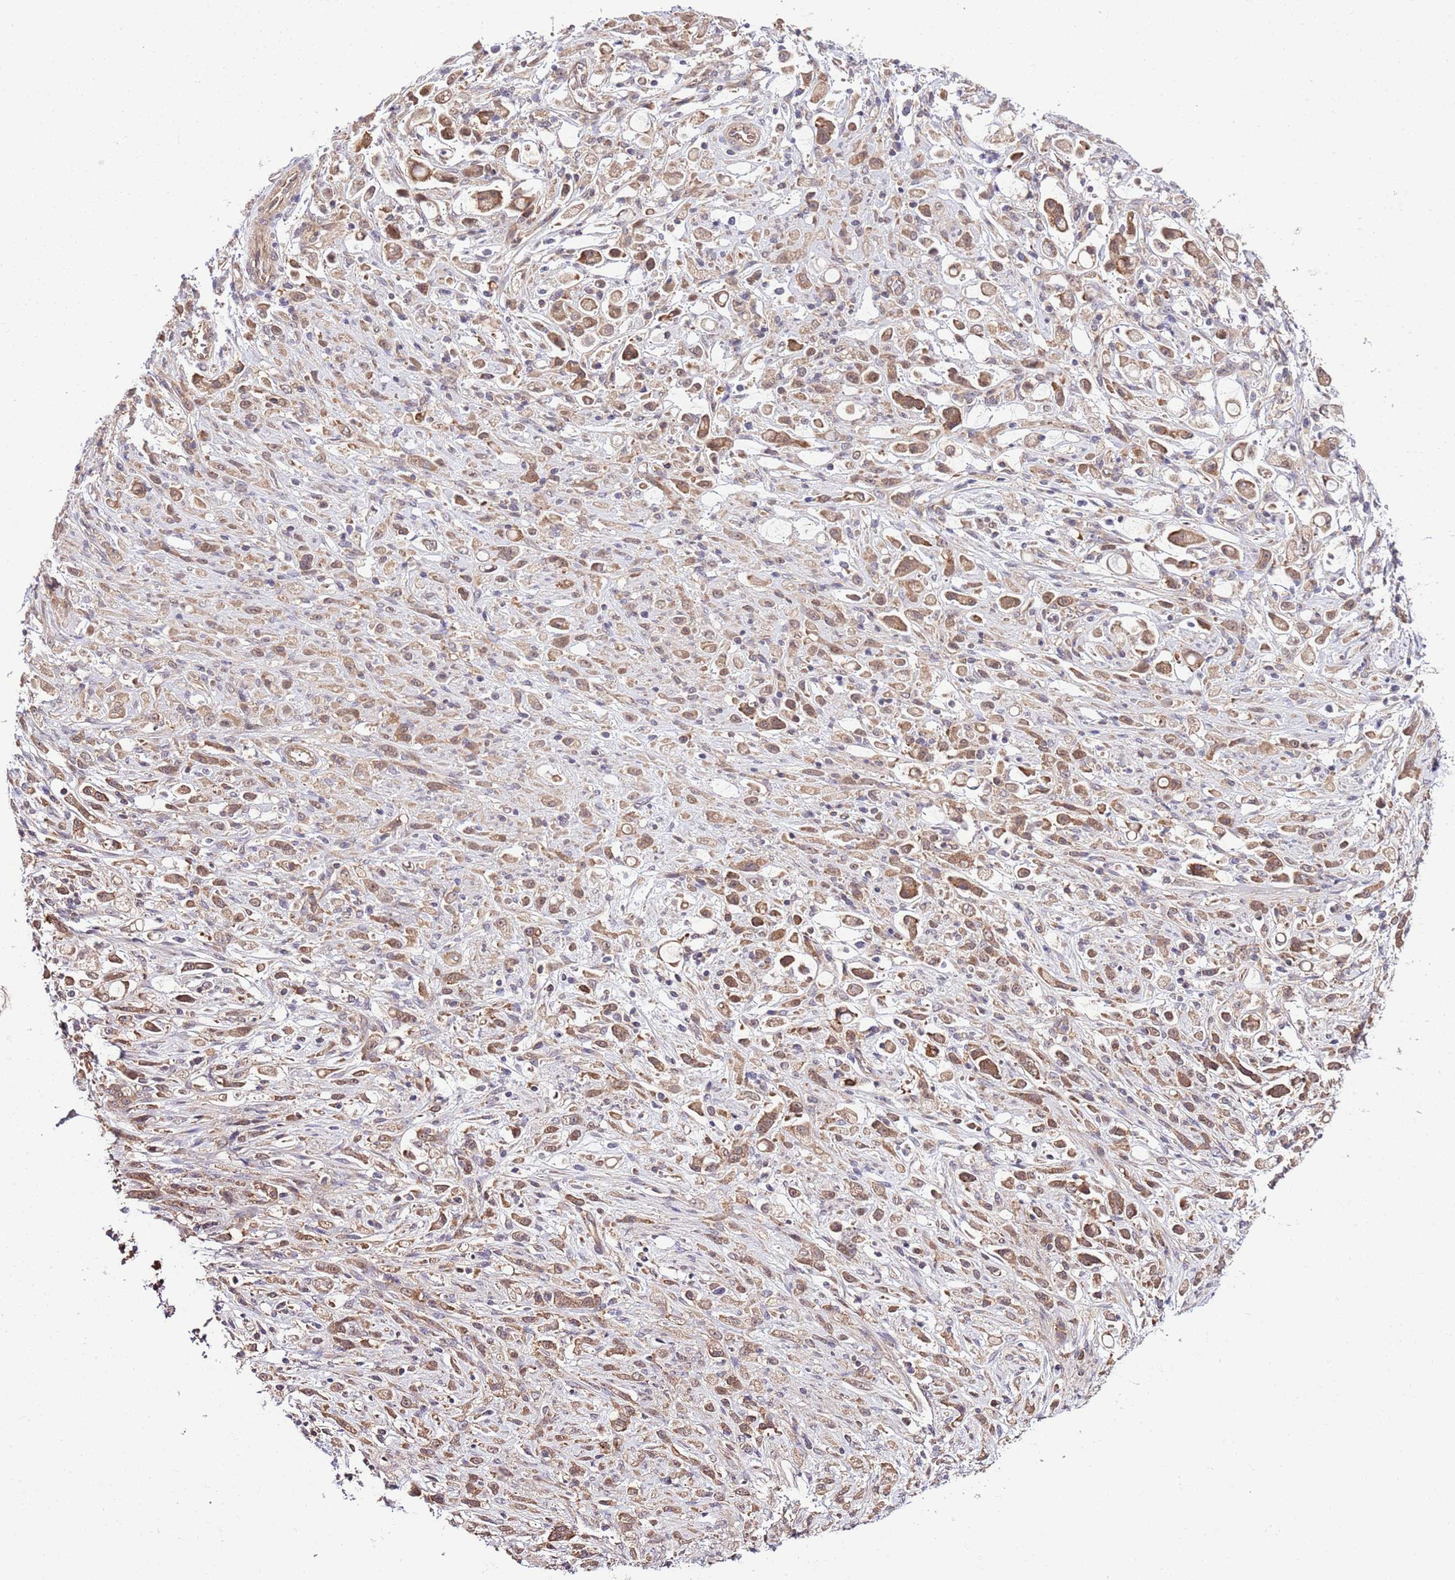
{"staining": {"intensity": "moderate", "quantity": ">75%", "location": "cytoplasmic/membranous"}, "tissue": "stomach cancer", "cell_type": "Tumor cells", "image_type": "cancer", "snomed": [{"axis": "morphology", "description": "Adenocarcinoma, NOS"}, {"axis": "topography", "description": "Stomach"}], "caption": "Stomach cancer (adenocarcinoma) stained with immunohistochemistry (IHC) shows moderate cytoplasmic/membranous expression in approximately >75% of tumor cells.", "gene": "DONSON", "patient": {"sex": "female", "age": 60}}